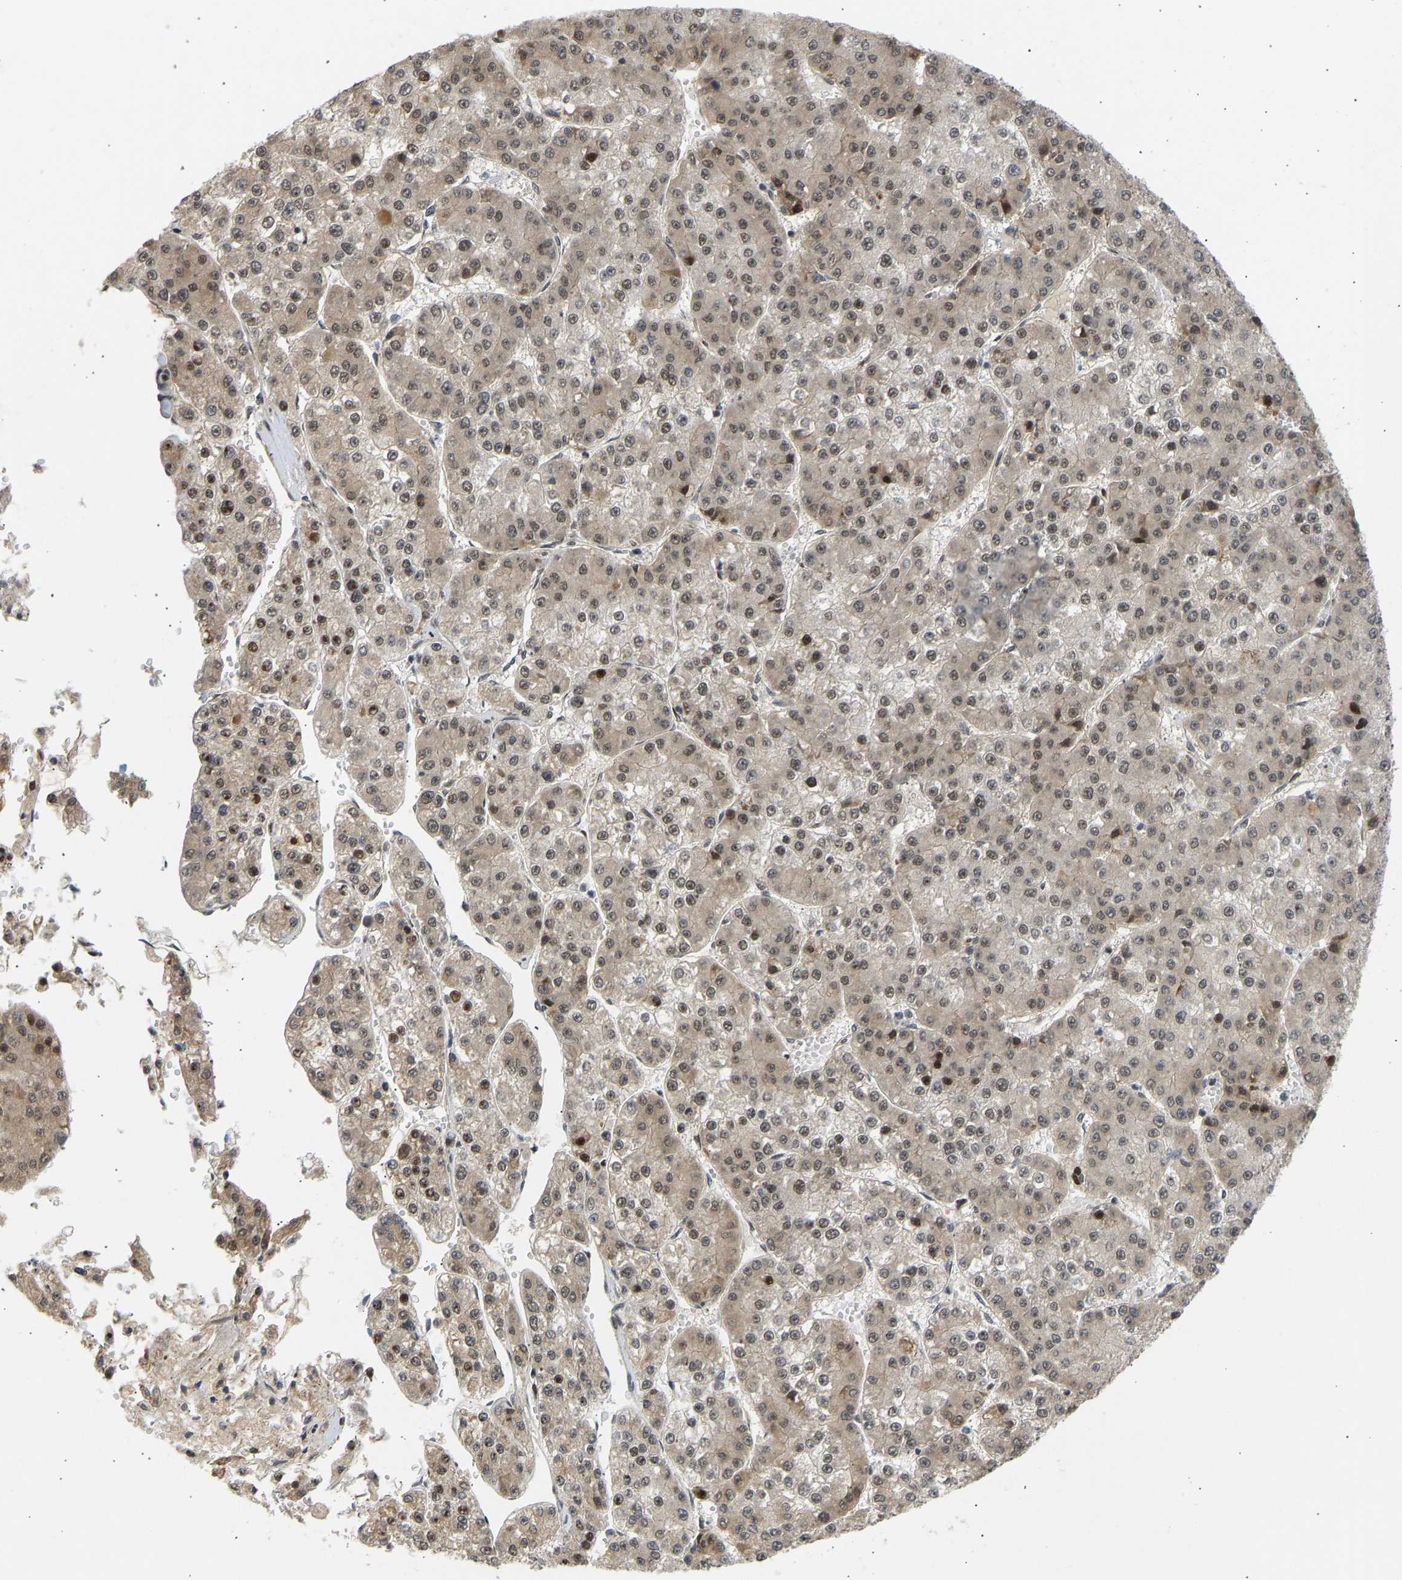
{"staining": {"intensity": "moderate", "quantity": "25%-75%", "location": "nuclear"}, "tissue": "liver cancer", "cell_type": "Tumor cells", "image_type": "cancer", "snomed": [{"axis": "morphology", "description": "Carcinoma, Hepatocellular, NOS"}, {"axis": "topography", "description": "Liver"}], "caption": "Immunohistochemical staining of human hepatocellular carcinoma (liver) reveals medium levels of moderate nuclear protein positivity in about 25%-75% of tumor cells.", "gene": "BAG1", "patient": {"sex": "female", "age": 73}}